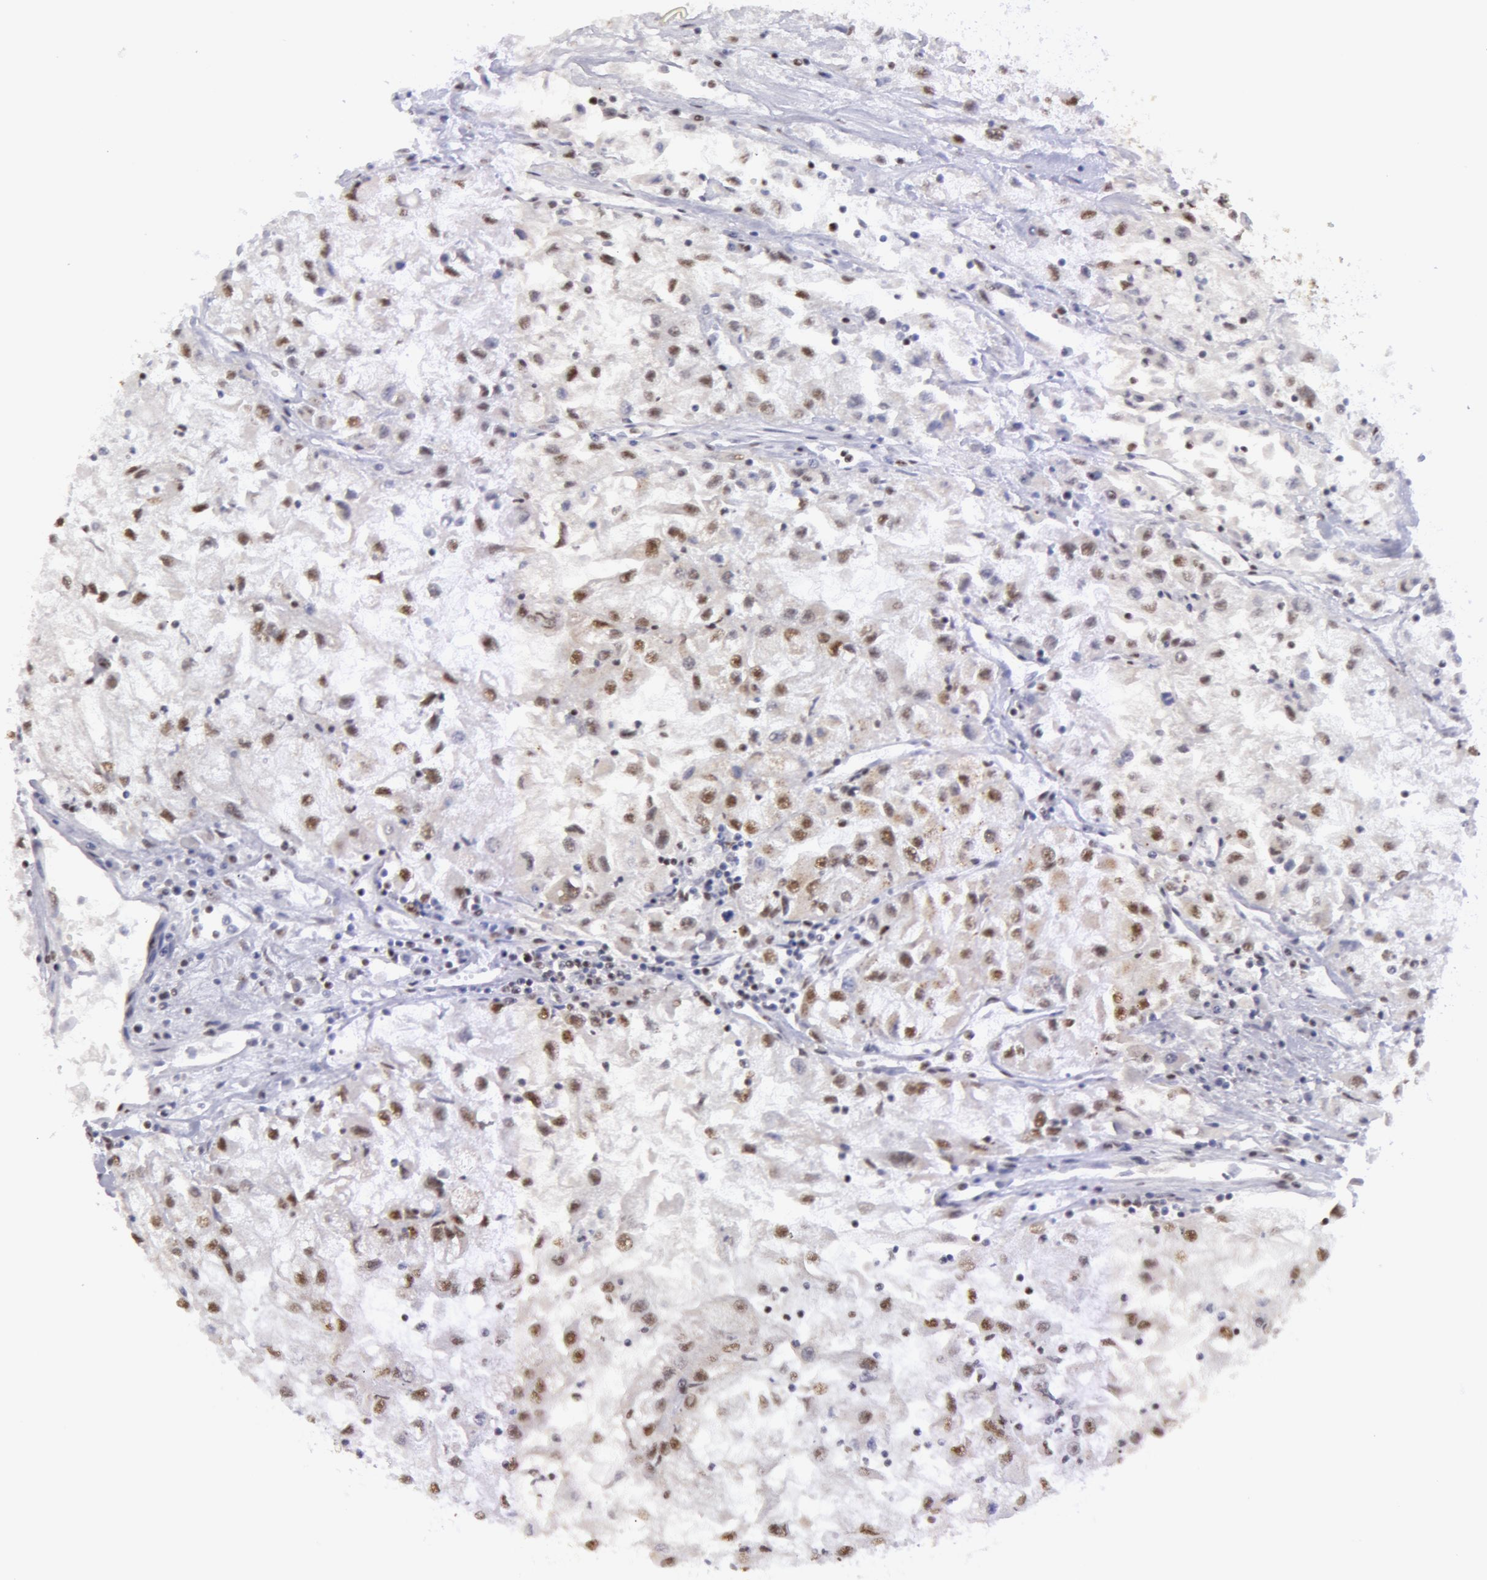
{"staining": {"intensity": "weak", "quantity": ">75%", "location": "nuclear"}, "tissue": "renal cancer", "cell_type": "Tumor cells", "image_type": "cancer", "snomed": [{"axis": "morphology", "description": "Adenocarcinoma, NOS"}, {"axis": "topography", "description": "Kidney"}], "caption": "Protein analysis of renal cancer tissue reveals weak nuclear staining in about >75% of tumor cells. Nuclei are stained in blue.", "gene": "VRTN", "patient": {"sex": "male", "age": 59}}